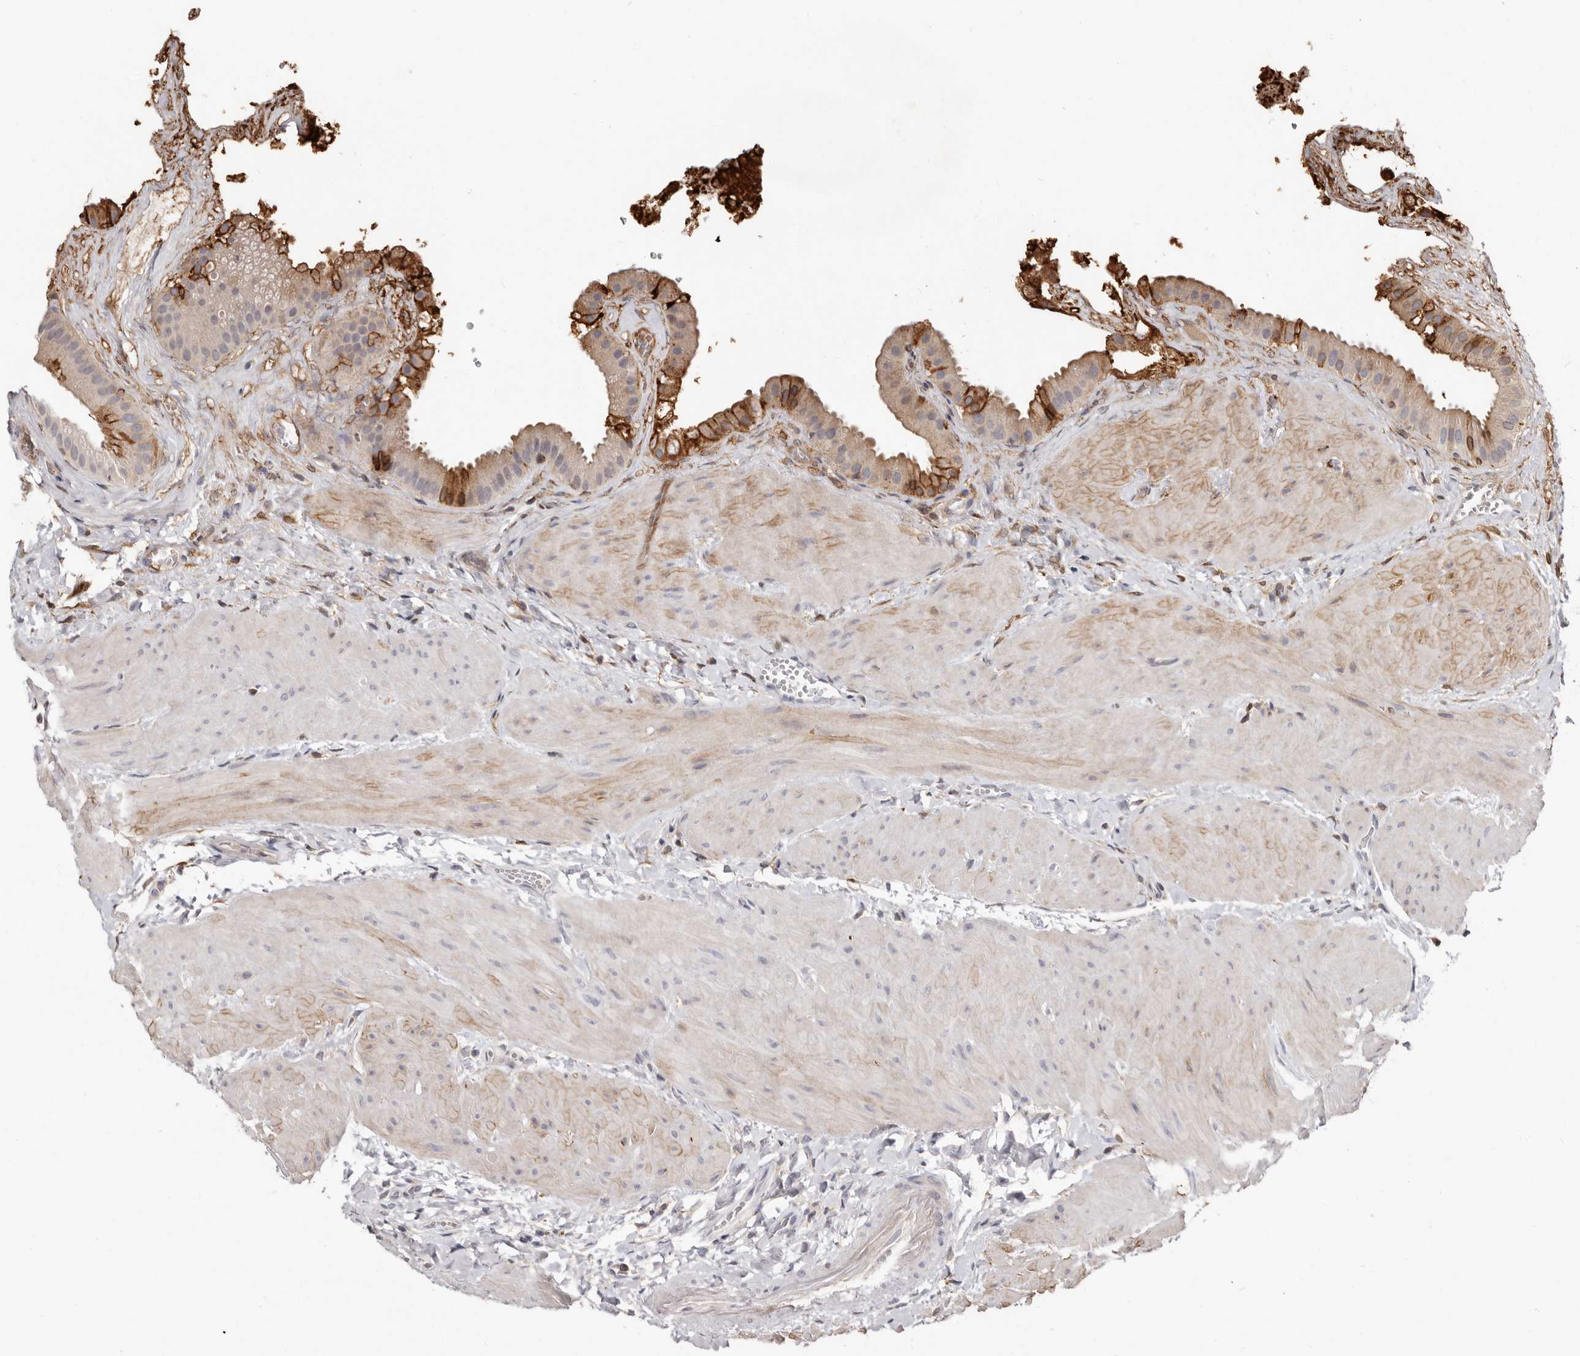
{"staining": {"intensity": "strong", "quantity": "25%-75%", "location": "cytoplasmic/membranous"}, "tissue": "gallbladder", "cell_type": "Glandular cells", "image_type": "normal", "snomed": [{"axis": "morphology", "description": "Normal tissue, NOS"}, {"axis": "topography", "description": "Gallbladder"}], "caption": "Glandular cells exhibit high levels of strong cytoplasmic/membranous expression in about 25%-75% of cells in unremarkable gallbladder.", "gene": "KIF26B", "patient": {"sex": "male", "age": 55}}